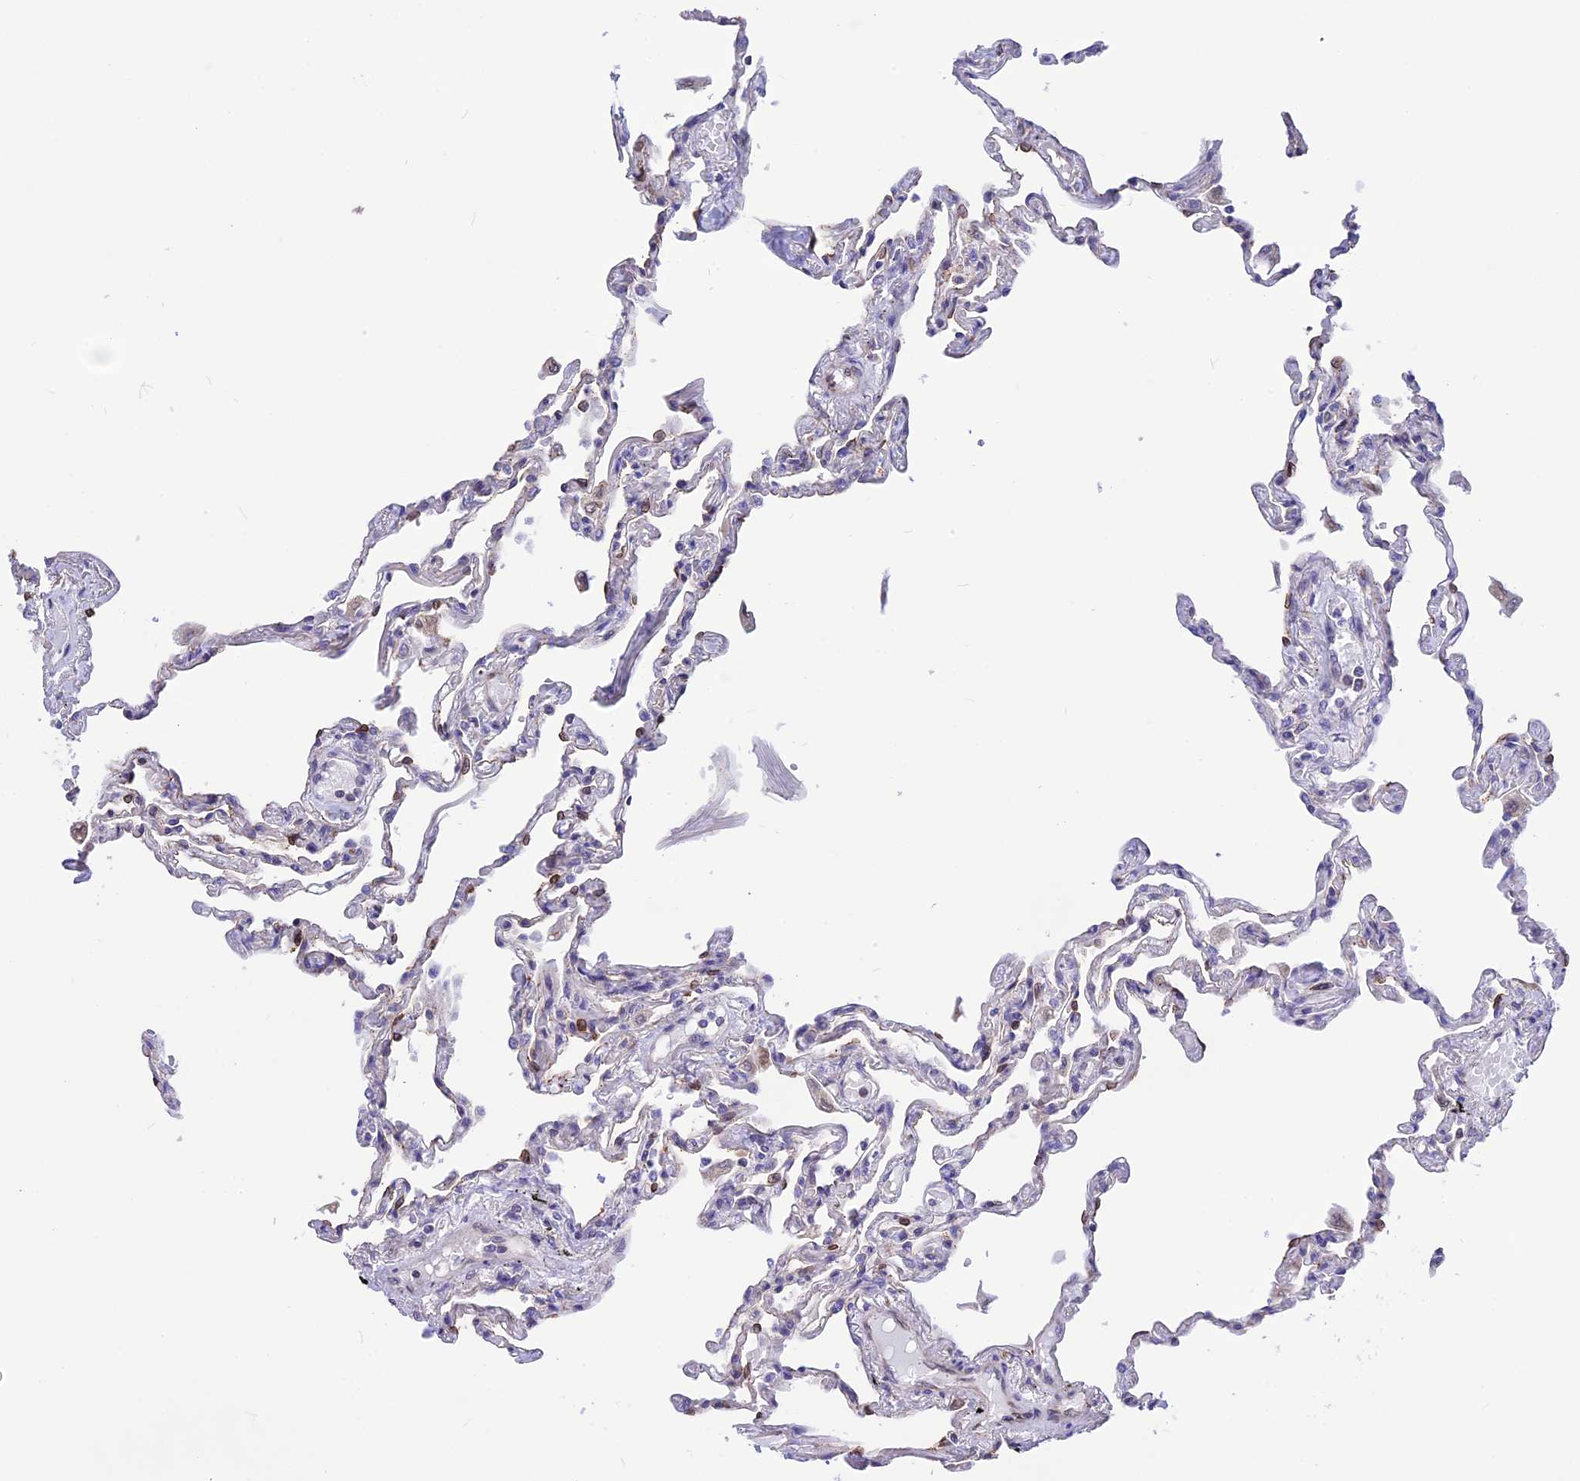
{"staining": {"intensity": "negative", "quantity": "none", "location": "none"}, "tissue": "lung", "cell_type": "Alveolar cells", "image_type": "normal", "snomed": [{"axis": "morphology", "description": "Normal tissue, NOS"}, {"axis": "topography", "description": "Lung"}], "caption": "This is an immunohistochemistry histopathology image of unremarkable human lung. There is no positivity in alveolar cells.", "gene": "DOC2B", "patient": {"sex": "female", "age": 67}}